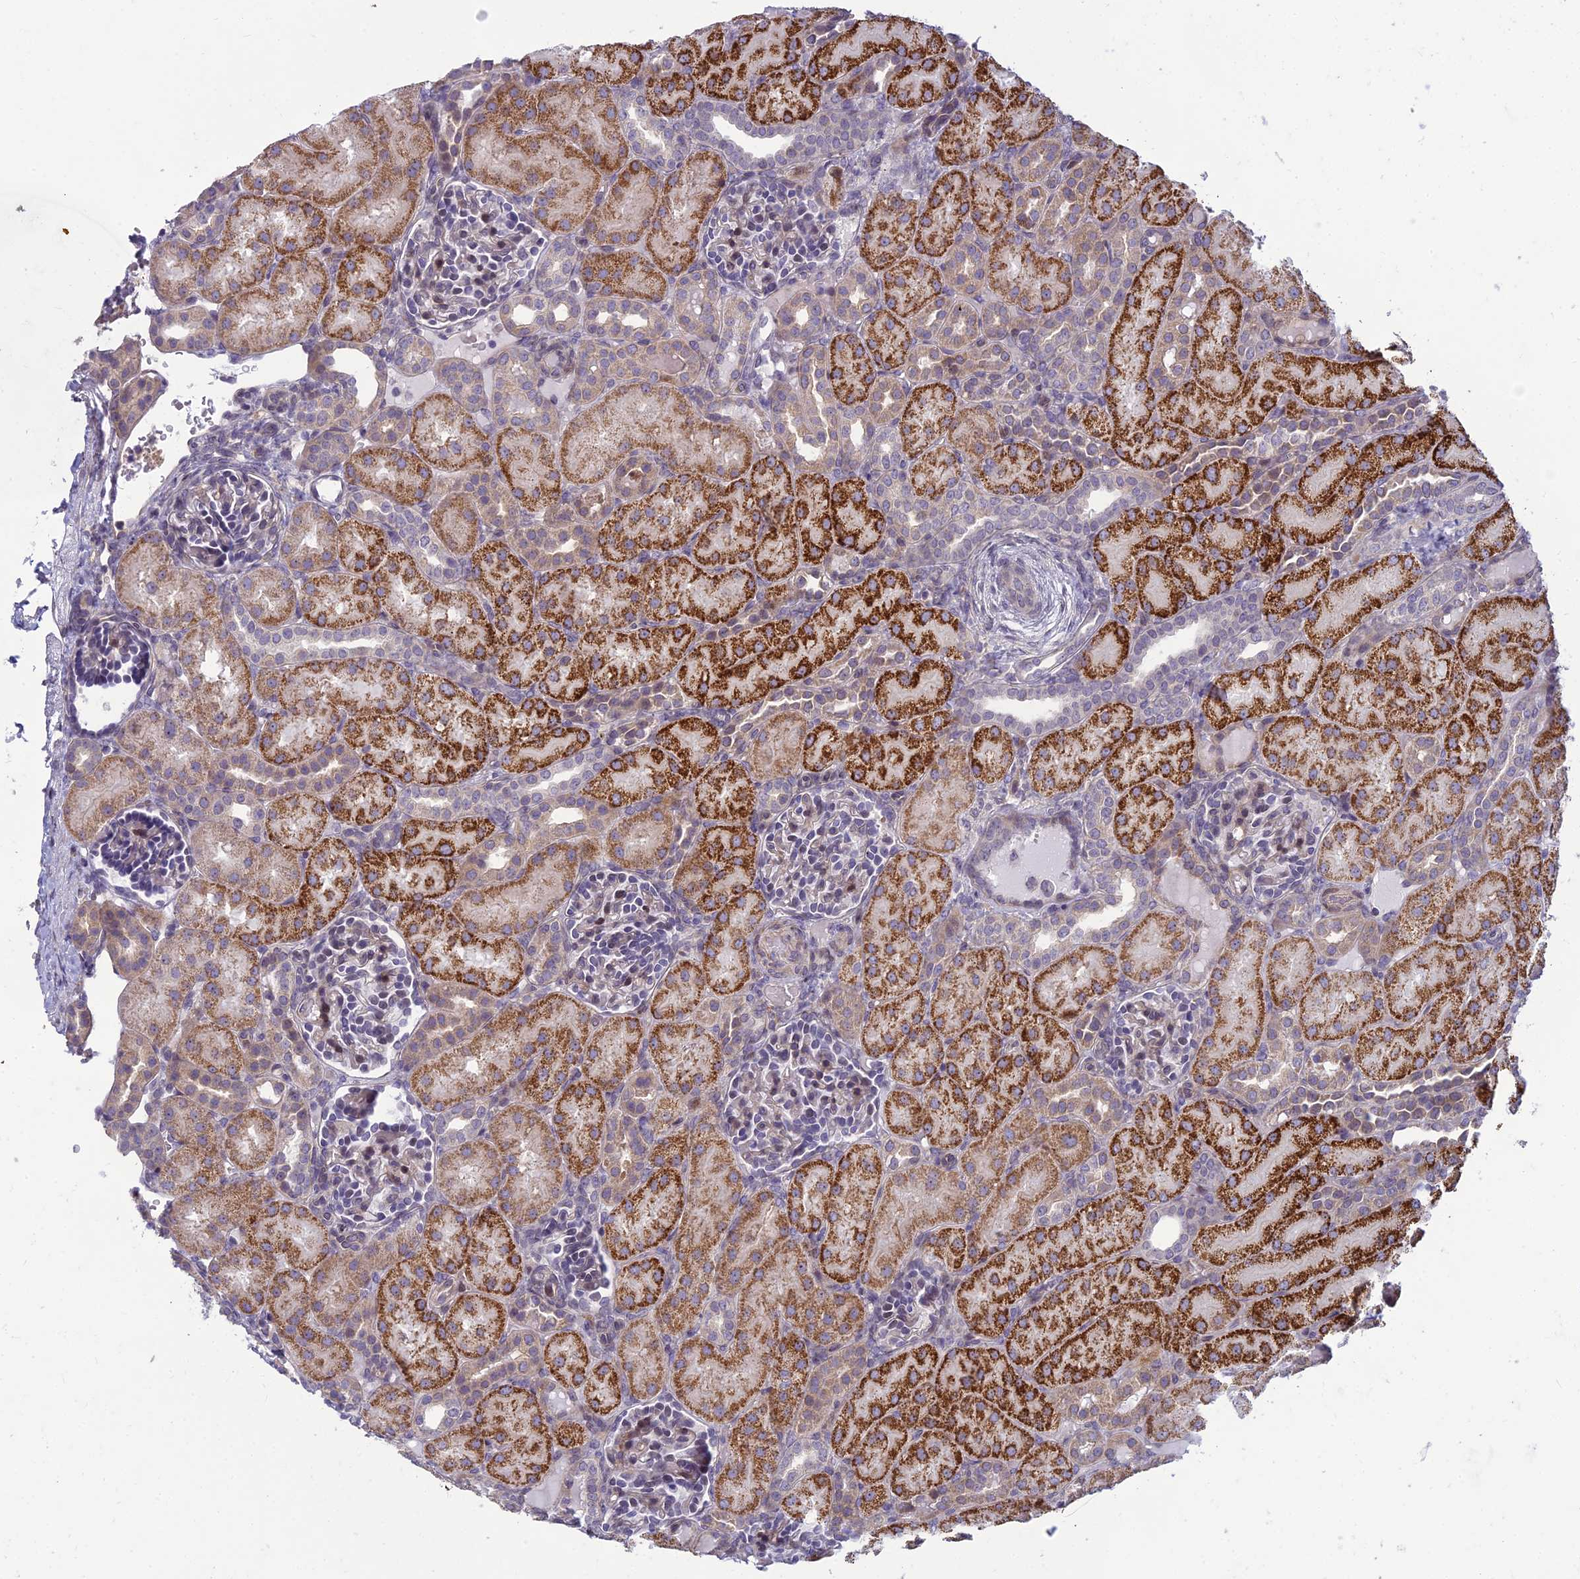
{"staining": {"intensity": "weak", "quantity": "25%-75%", "location": "nuclear"}, "tissue": "kidney", "cell_type": "Cells in glomeruli", "image_type": "normal", "snomed": [{"axis": "morphology", "description": "Normal tissue, NOS"}, {"axis": "topography", "description": "Kidney"}], "caption": "An image of kidney stained for a protein demonstrates weak nuclear brown staining in cells in glomeruli. The staining is performed using DAB (3,3'-diaminobenzidine) brown chromogen to label protein expression. The nuclei are counter-stained blue using hematoxylin.", "gene": "DTX2", "patient": {"sex": "male", "age": 1}}